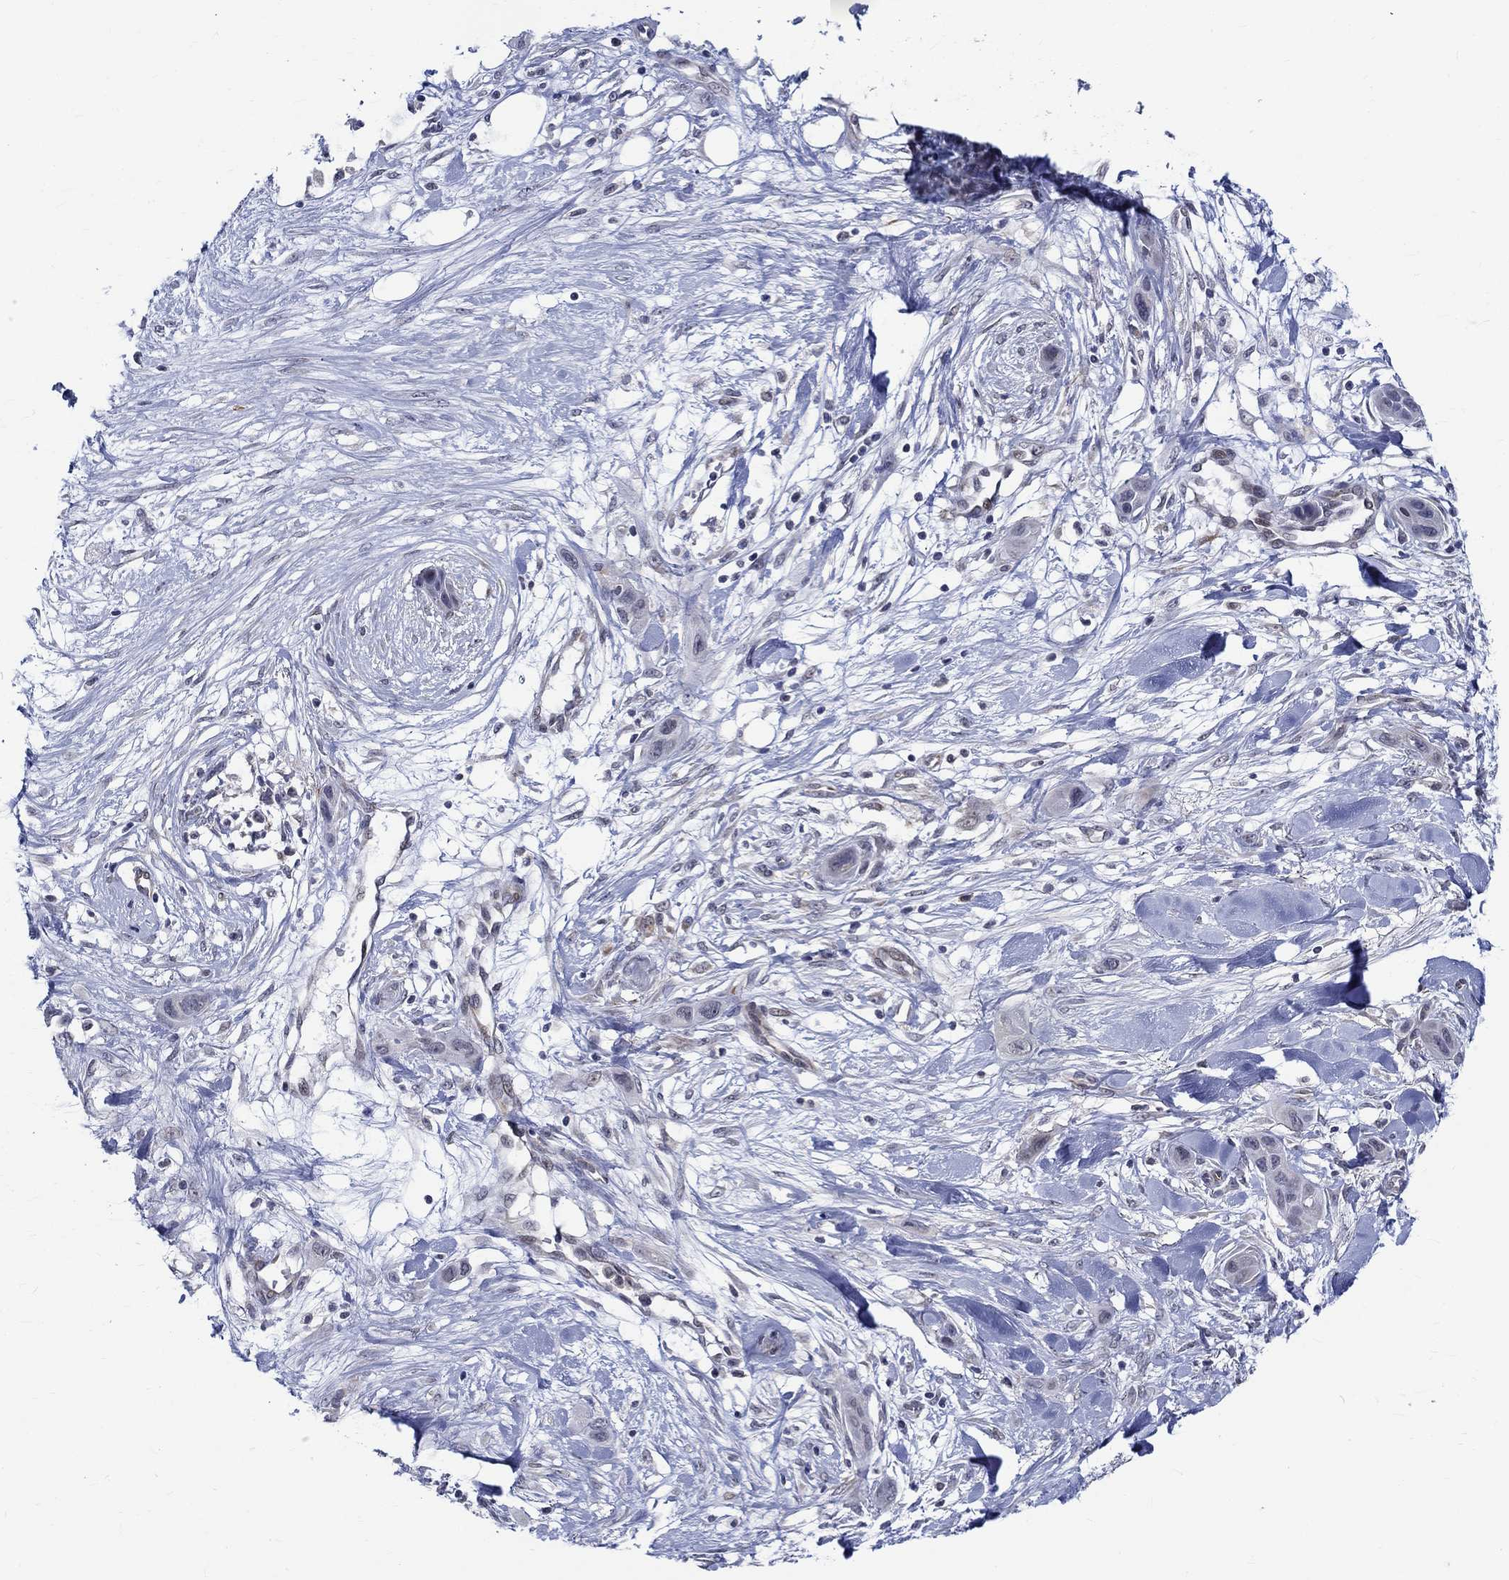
{"staining": {"intensity": "negative", "quantity": "none", "location": "none"}, "tissue": "skin cancer", "cell_type": "Tumor cells", "image_type": "cancer", "snomed": [{"axis": "morphology", "description": "Squamous cell carcinoma, NOS"}, {"axis": "topography", "description": "Skin"}], "caption": "Immunohistochemistry of squamous cell carcinoma (skin) reveals no expression in tumor cells.", "gene": "ST6GALNAC1", "patient": {"sex": "male", "age": 79}}